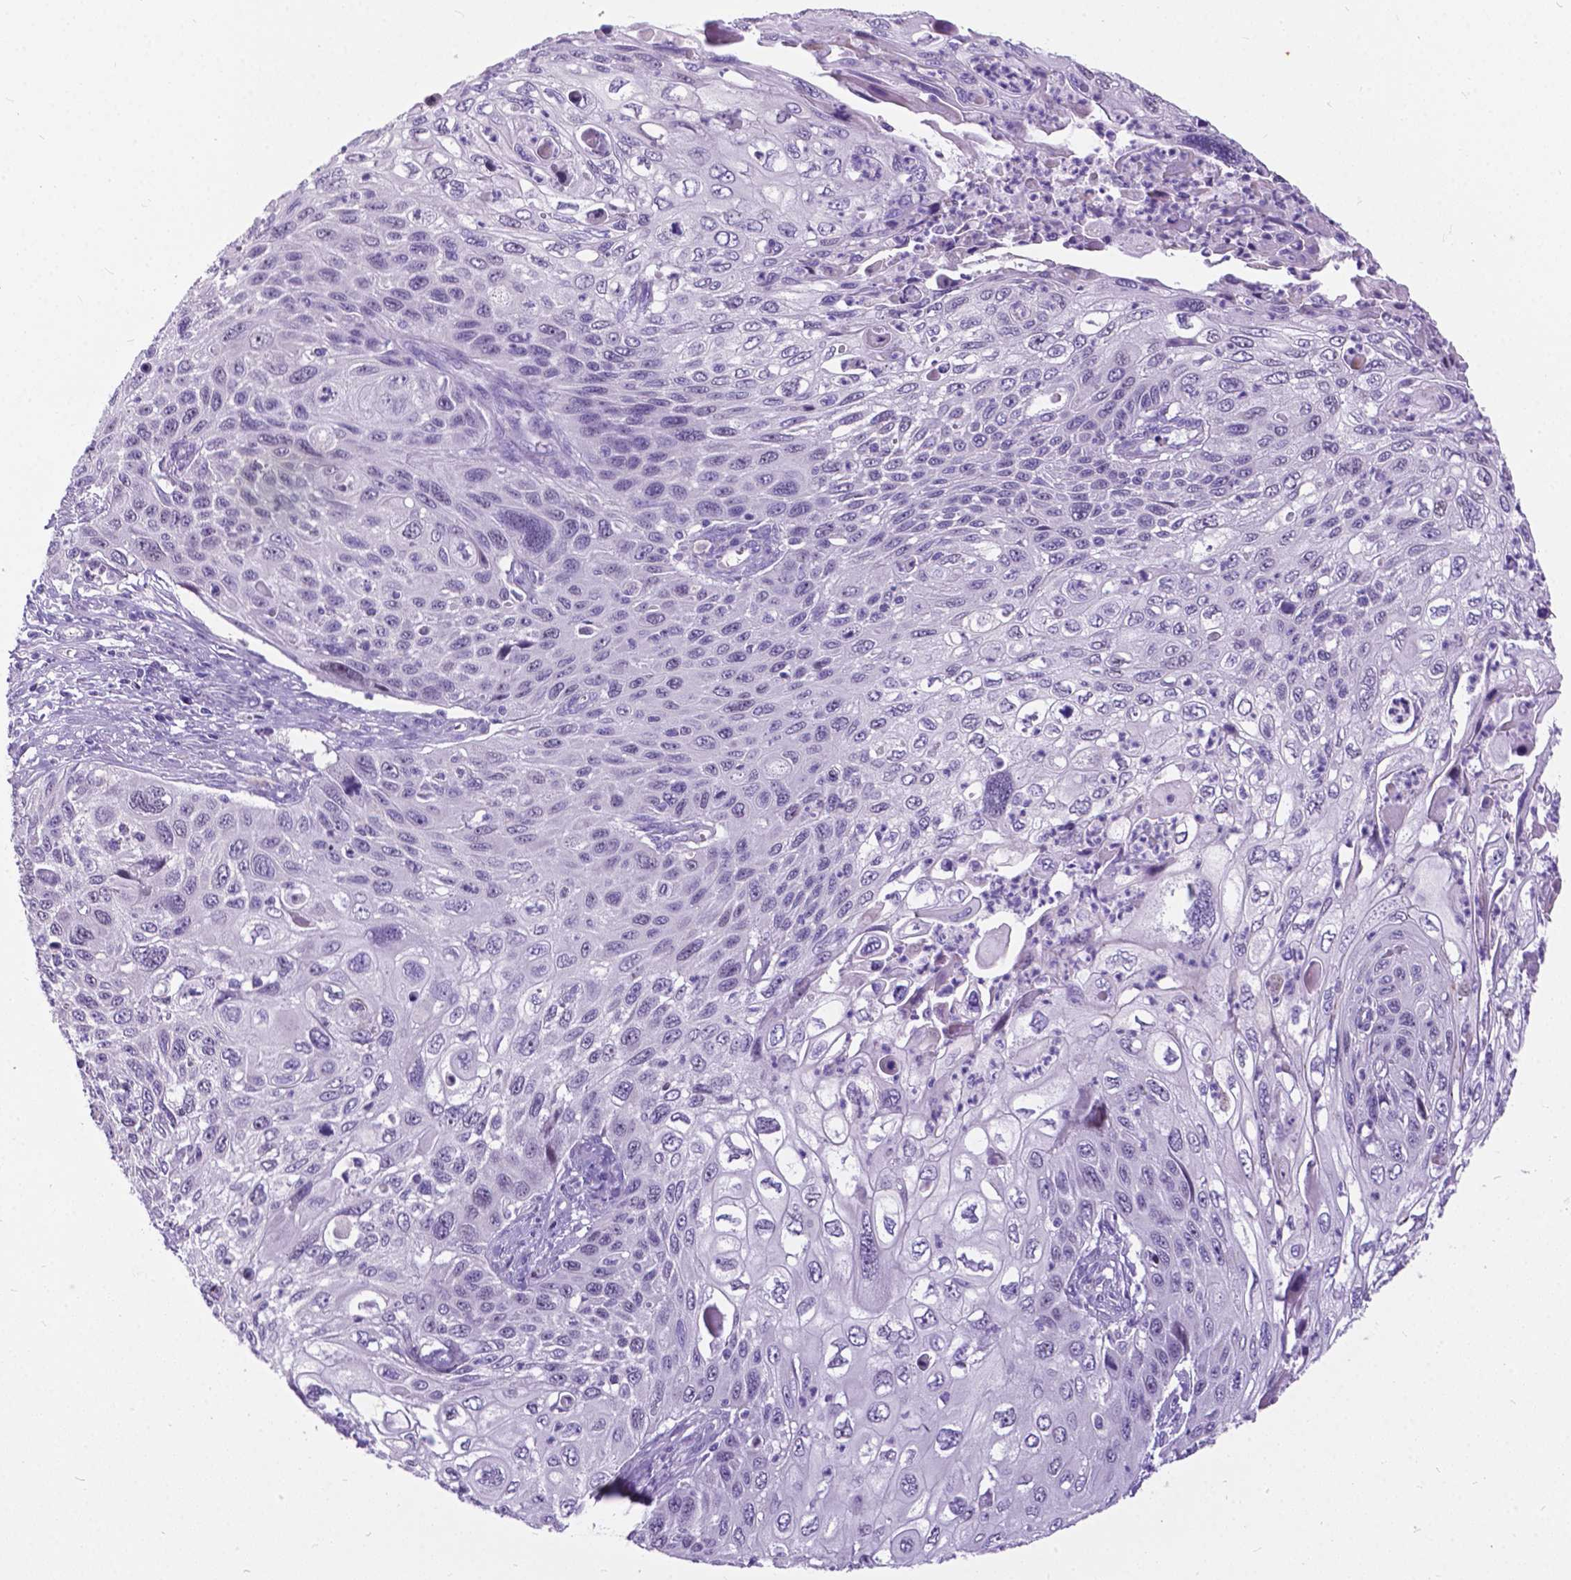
{"staining": {"intensity": "negative", "quantity": "none", "location": "none"}, "tissue": "cervical cancer", "cell_type": "Tumor cells", "image_type": "cancer", "snomed": [{"axis": "morphology", "description": "Squamous cell carcinoma, NOS"}, {"axis": "topography", "description": "Cervix"}], "caption": "Immunohistochemical staining of cervical cancer demonstrates no significant staining in tumor cells.", "gene": "BSND", "patient": {"sex": "female", "age": 70}}